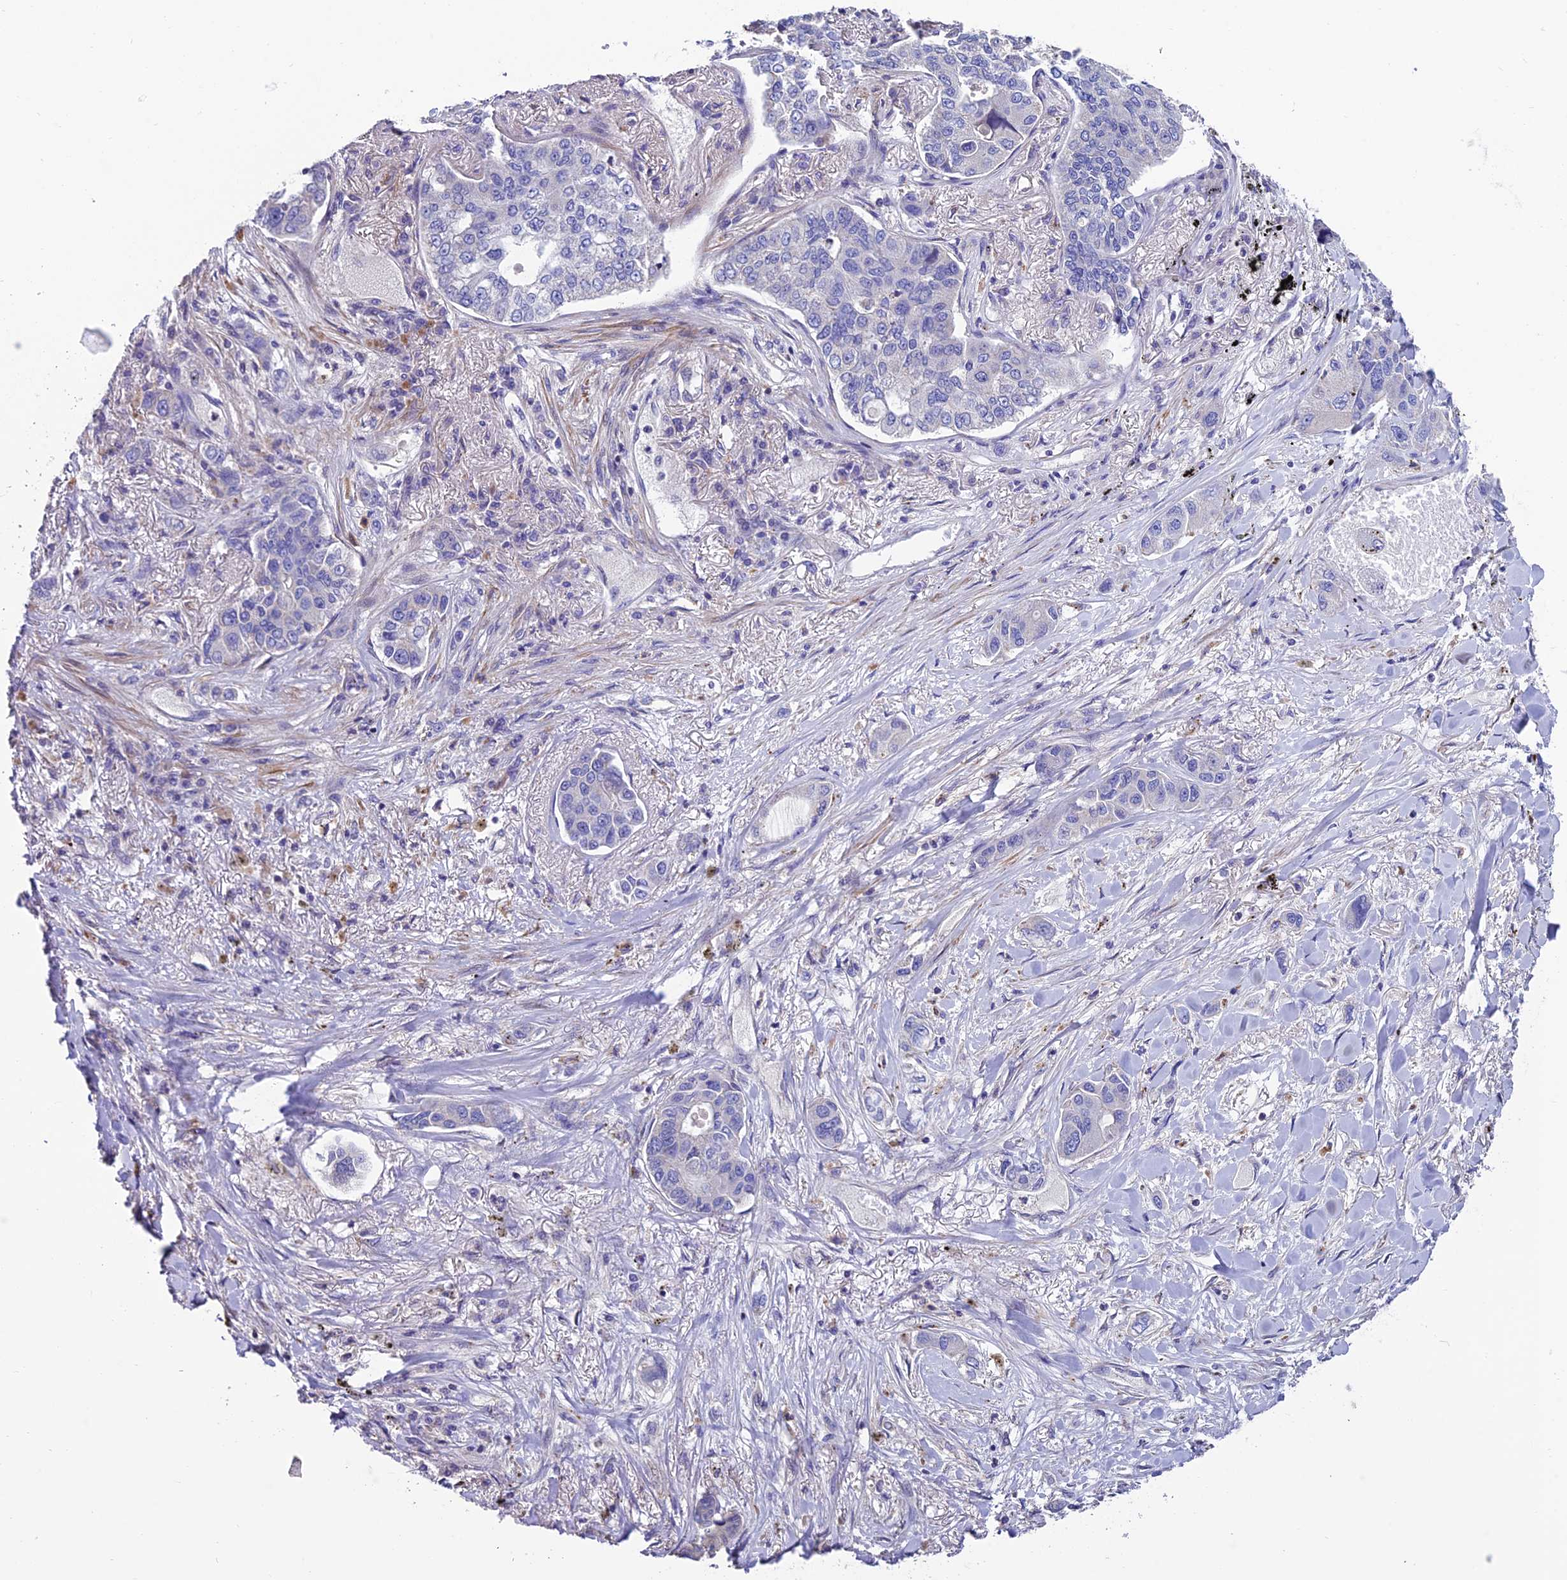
{"staining": {"intensity": "negative", "quantity": "none", "location": "none"}, "tissue": "lung cancer", "cell_type": "Tumor cells", "image_type": "cancer", "snomed": [{"axis": "morphology", "description": "Adenocarcinoma, NOS"}, {"axis": "topography", "description": "Lung"}], "caption": "Tumor cells show no significant staining in adenocarcinoma (lung). (Stains: DAB immunohistochemistry (IHC) with hematoxylin counter stain, Microscopy: brightfield microscopy at high magnification).", "gene": "FAM178B", "patient": {"sex": "male", "age": 49}}